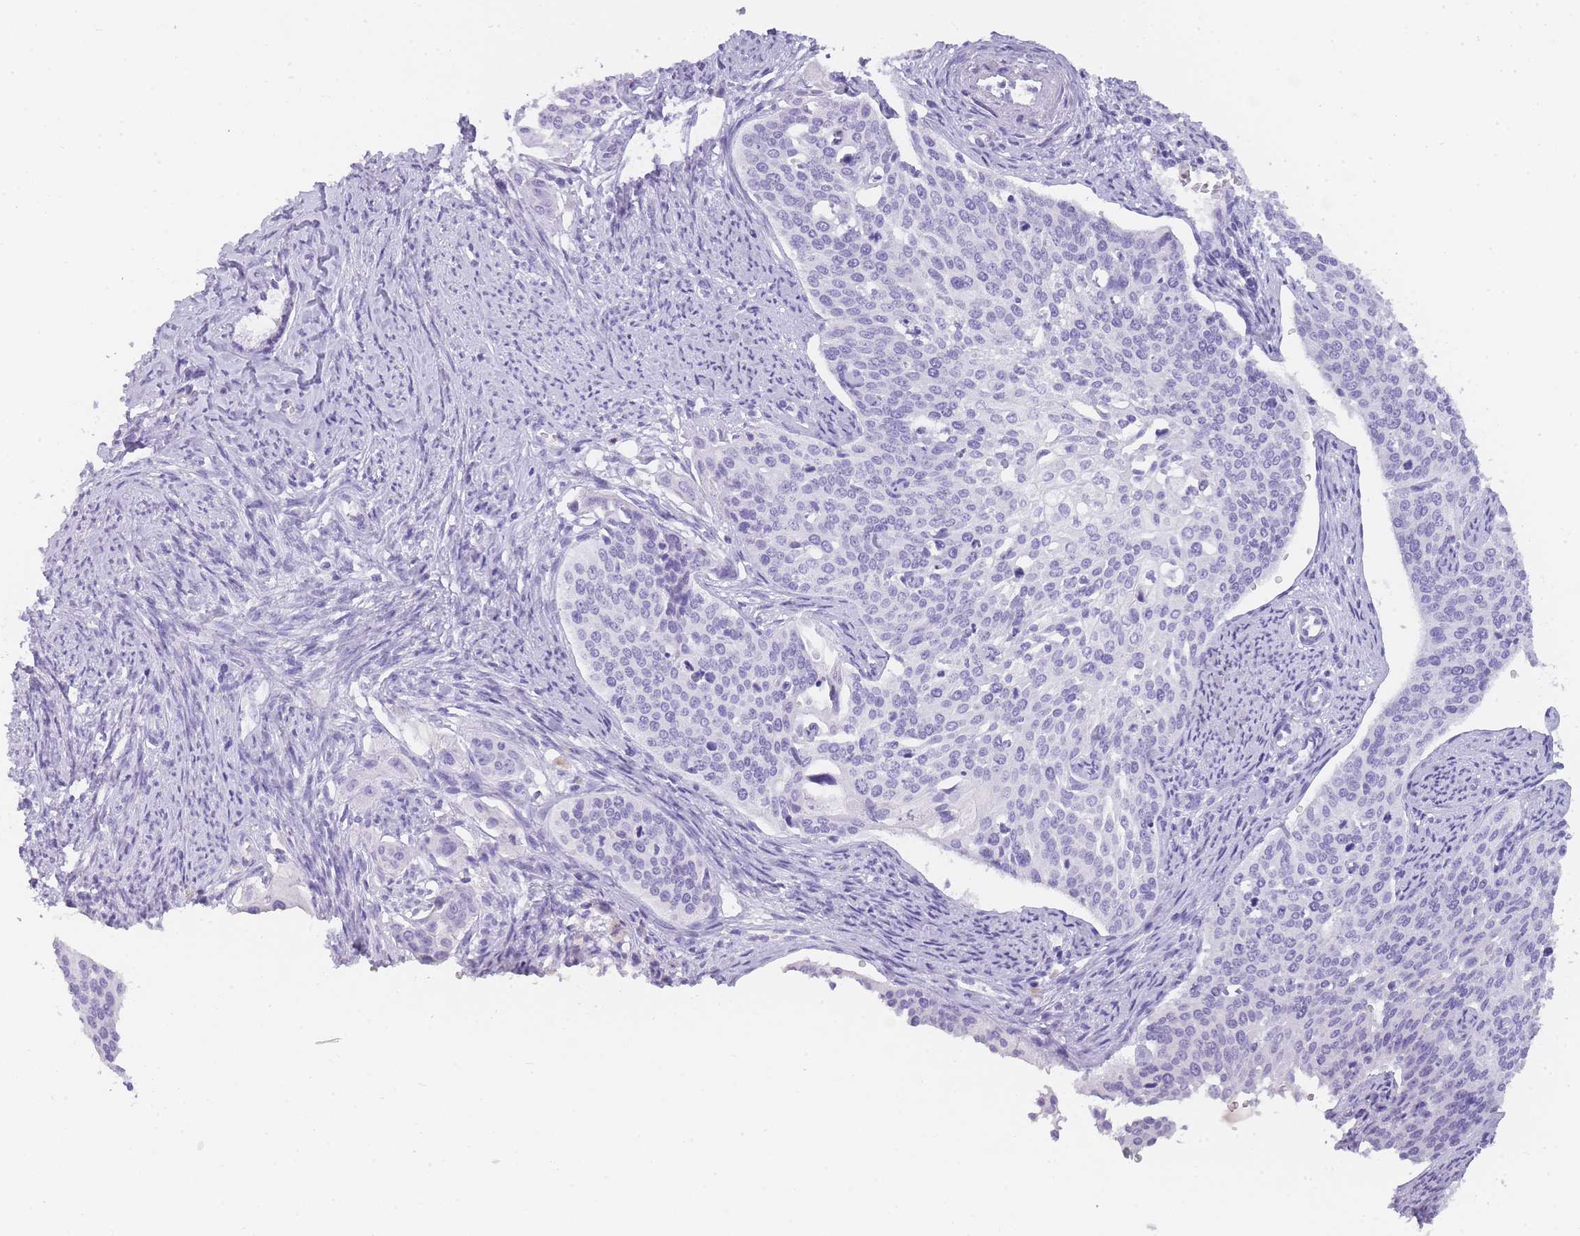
{"staining": {"intensity": "negative", "quantity": "none", "location": "none"}, "tissue": "cervical cancer", "cell_type": "Tumor cells", "image_type": "cancer", "snomed": [{"axis": "morphology", "description": "Squamous cell carcinoma, NOS"}, {"axis": "topography", "description": "Cervix"}], "caption": "This is an immunohistochemistry (IHC) photomicrograph of cervical squamous cell carcinoma. There is no expression in tumor cells.", "gene": "TCP11", "patient": {"sex": "female", "age": 44}}